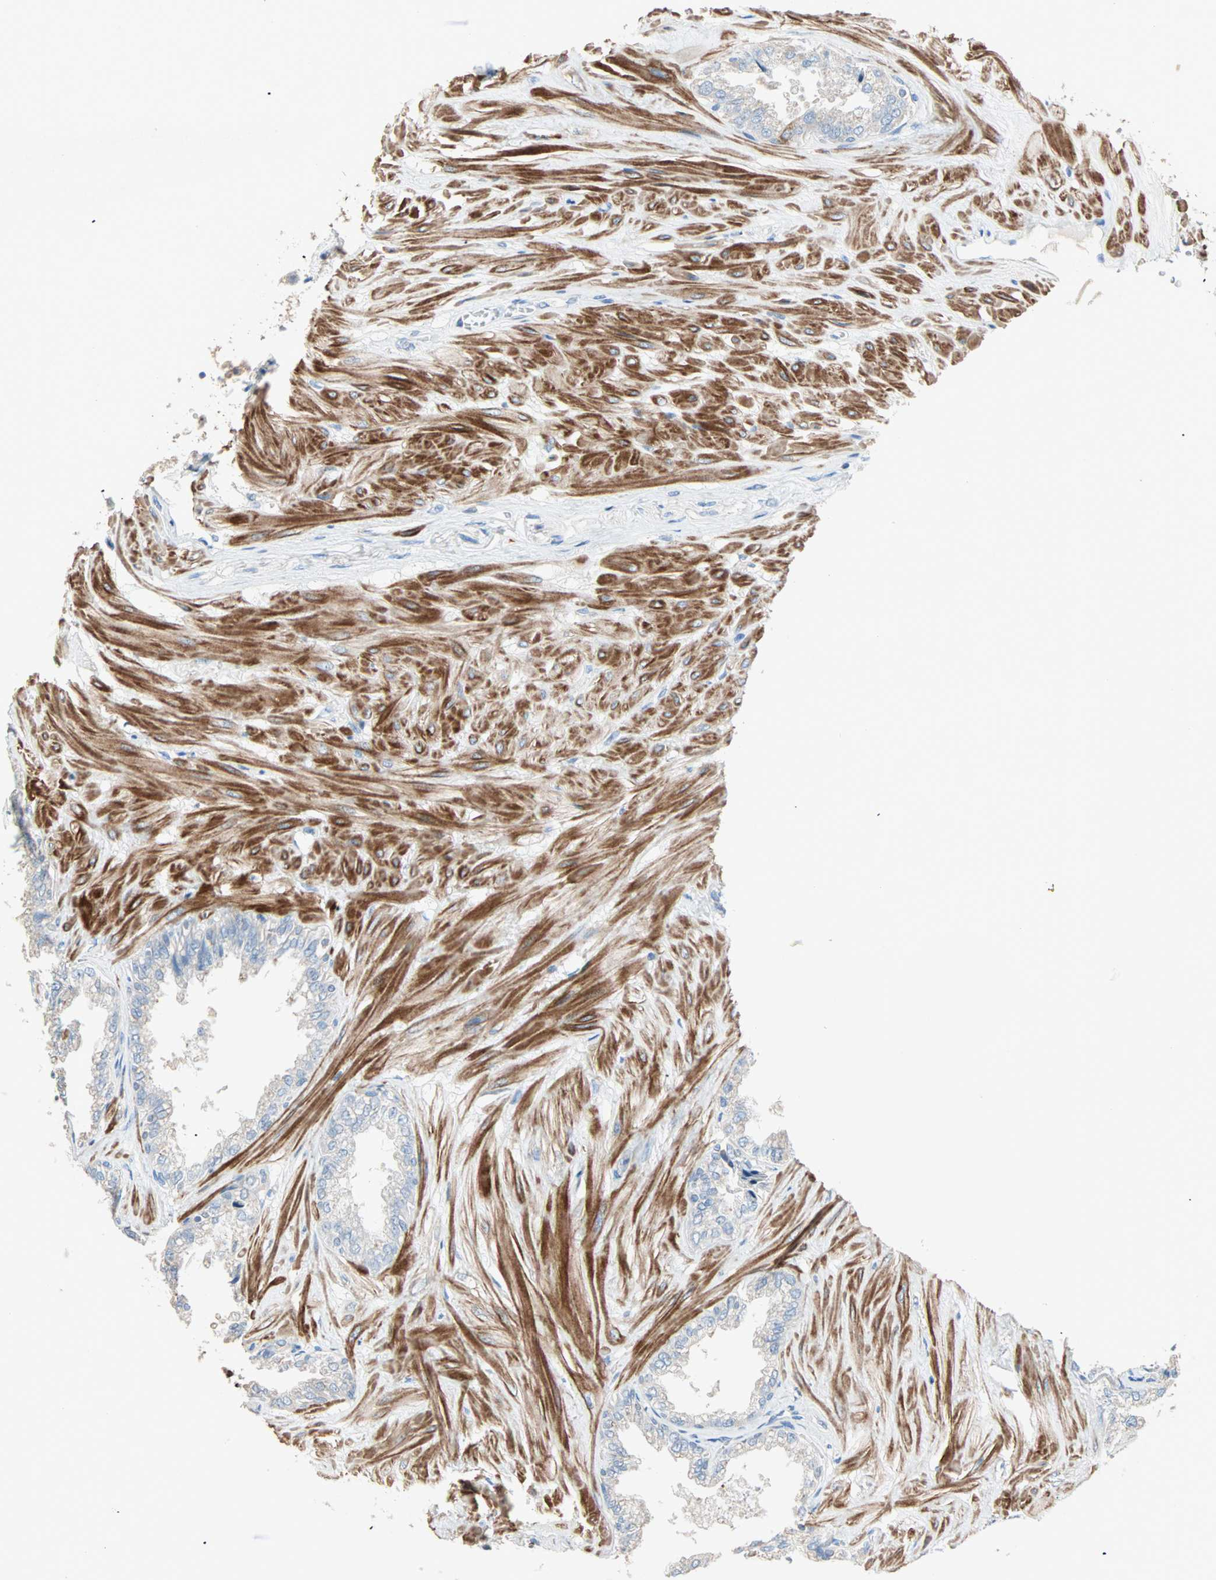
{"staining": {"intensity": "weak", "quantity": "<25%", "location": "cytoplasmic/membranous"}, "tissue": "seminal vesicle", "cell_type": "Glandular cells", "image_type": "normal", "snomed": [{"axis": "morphology", "description": "Normal tissue, NOS"}, {"axis": "topography", "description": "Seminal veicle"}], "caption": "Immunohistochemical staining of normal human seminal vesicle exhibits no significant expression in glandular cells.", "gene": "ACVRL1", "patient": {"sex": "male", "age": 46}}